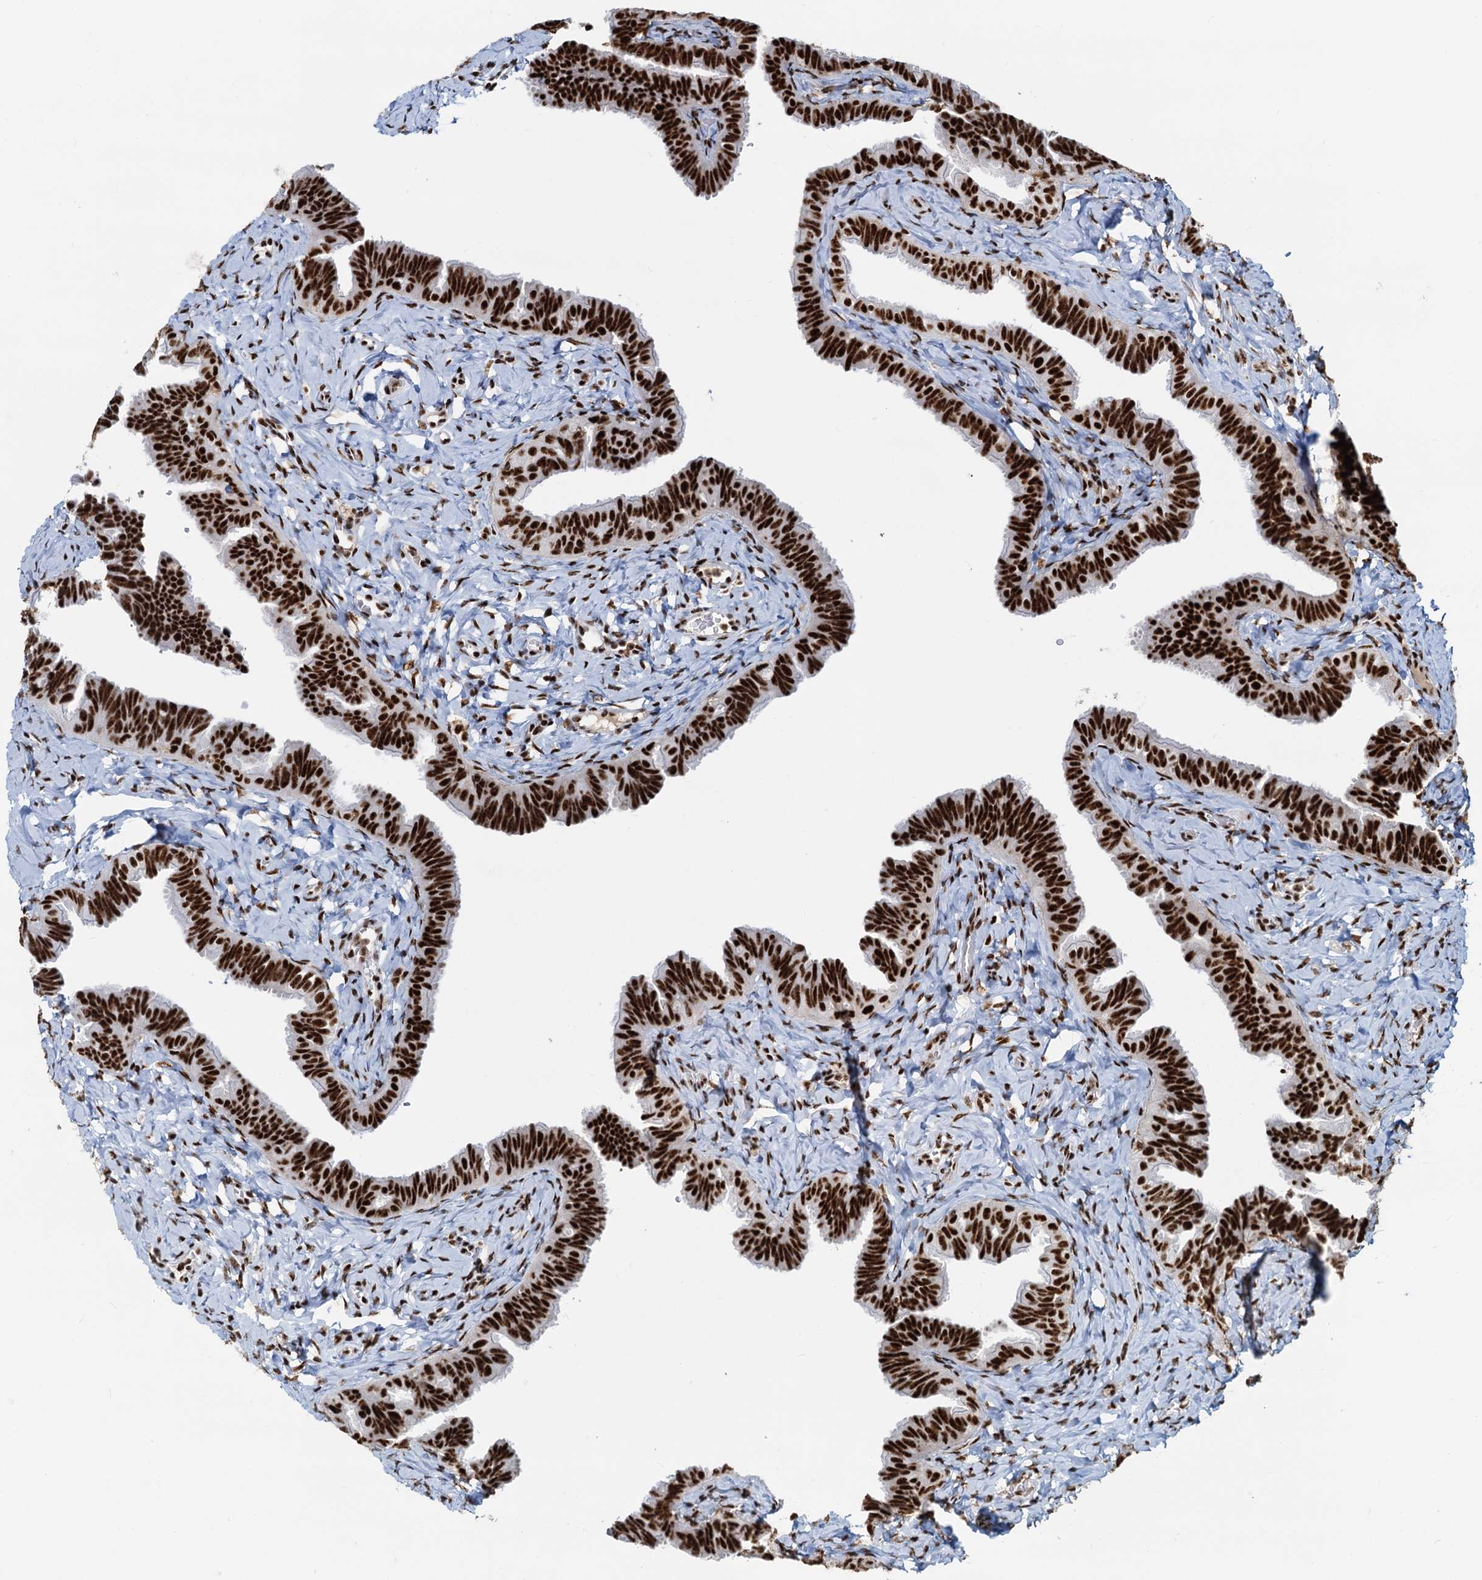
{"staining": {"intensity": "strong", "quantity": ">75%", "location": "nuclear"}, "tissue": "fallopian tube", "cell_type": "Glandular cells", "image_type": "normal", "snomed": [{"axis": "morphology", "description": "Normal tissue, NOS"}, {"axis": "topography", "description": "Fallopian tube"}], "caption": "Immunohistochemical staining of benign human fallopian tube exhibits strong nuclear protein expression in approximately >75% of glandular cells. (Brightfield microscopy of DAB IHC at high magnification).", "gene": "RBM26", "patient": {"sex": "female", "age": 65}}